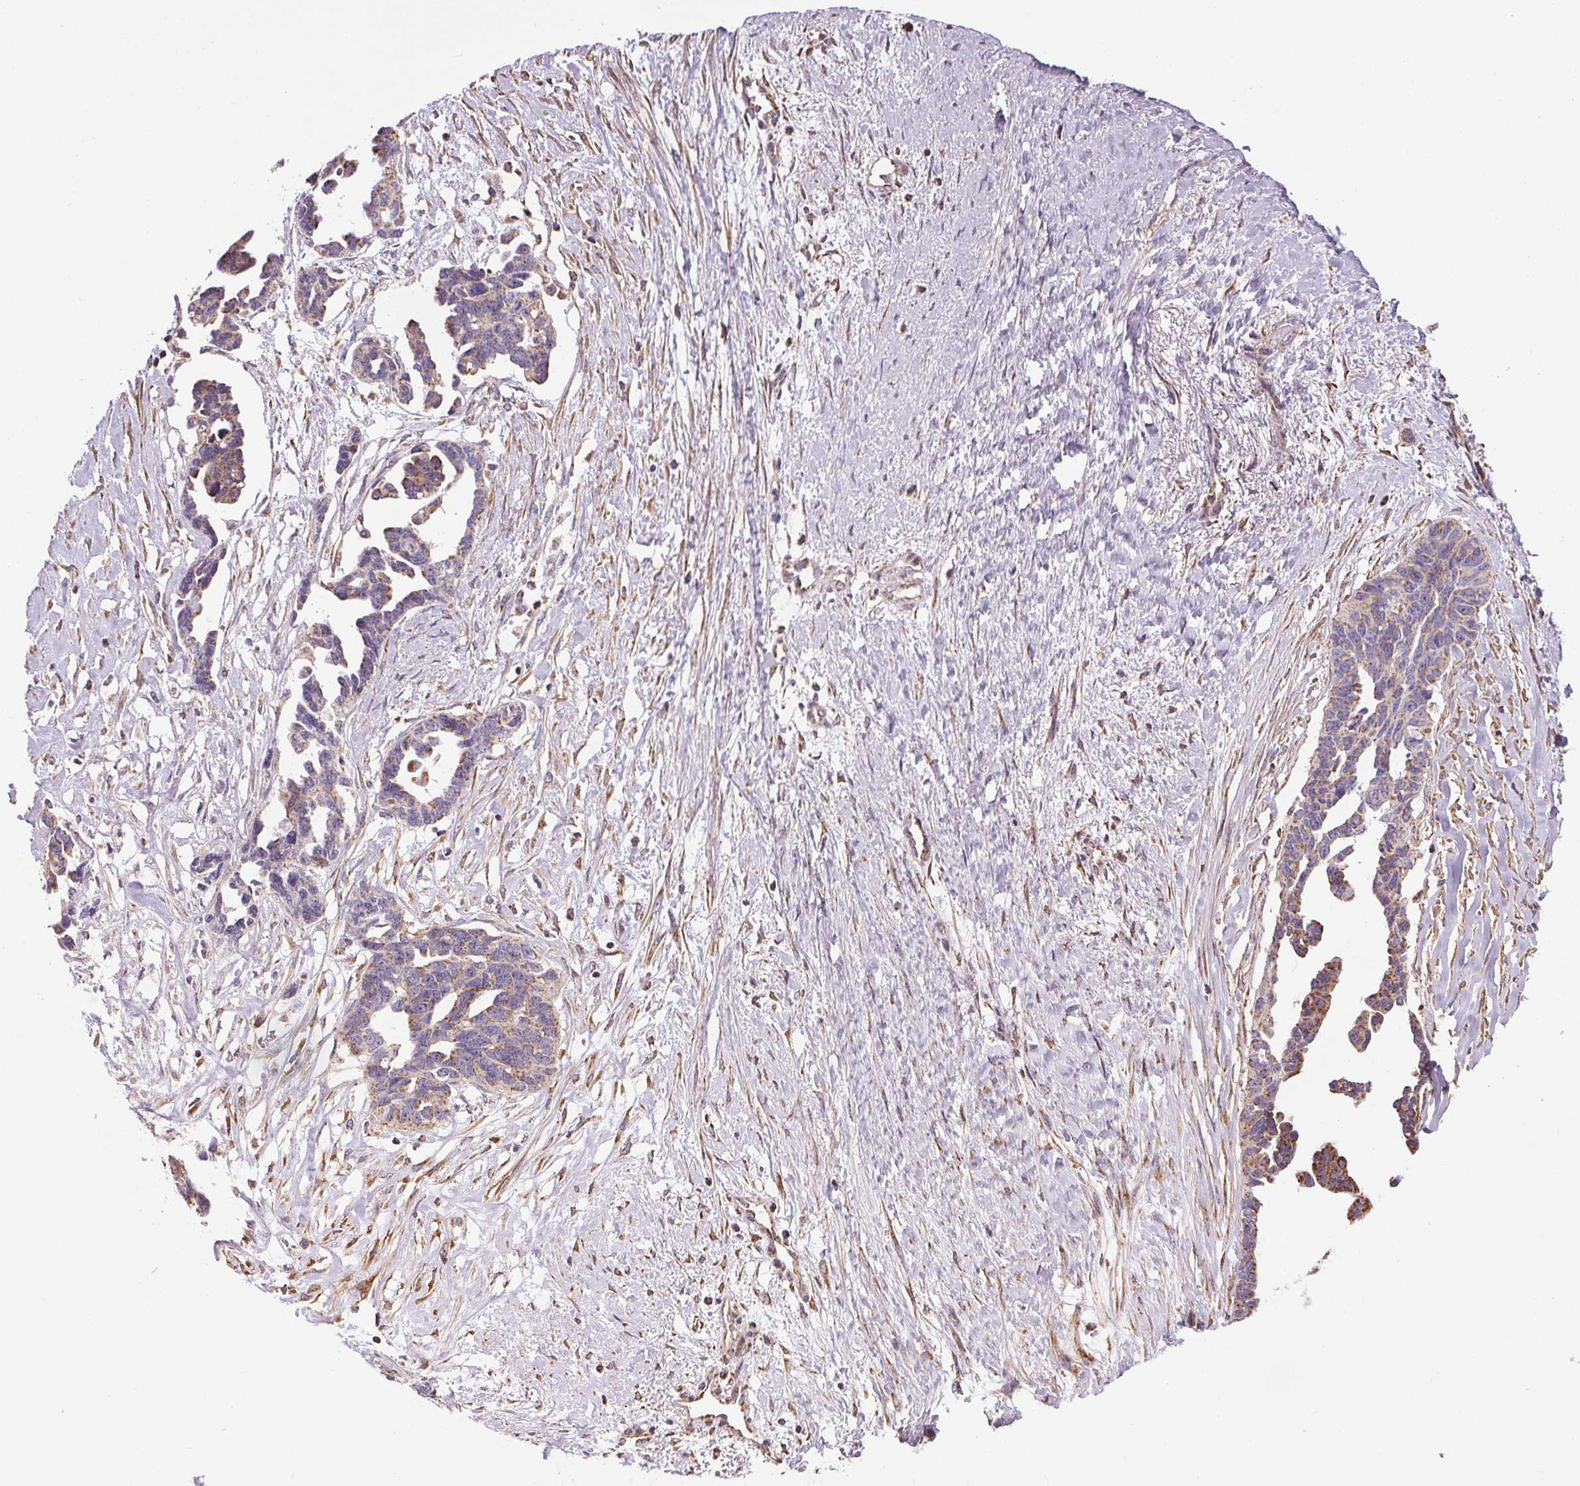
{"staining": {"intensity": "moderate", "quantity": "<25%", "location": "cytoplasmic/membranous"}, "tissue": "ovarian cancer", "cell_type": "Tumor cells", "image_type": "cancer", "snomed": [{"axis": "morphology", "description": "Cystadenocarcinoma, serous, NOS"}, {"axis": "topography", "description": "Ovary"}], "caption": "Ovarian cancer (serous cystadenocarcinoma) tissue reveals moderate cytoplasmic/membranous positivity in about <25% of tumor cells, visualized by immunohistochemistry. Immunohistochemistry stains the protein in brown and the nuclei are stained blue.", "gene": "ZNF548", "patient": {"sex": "female", "age": 69}}